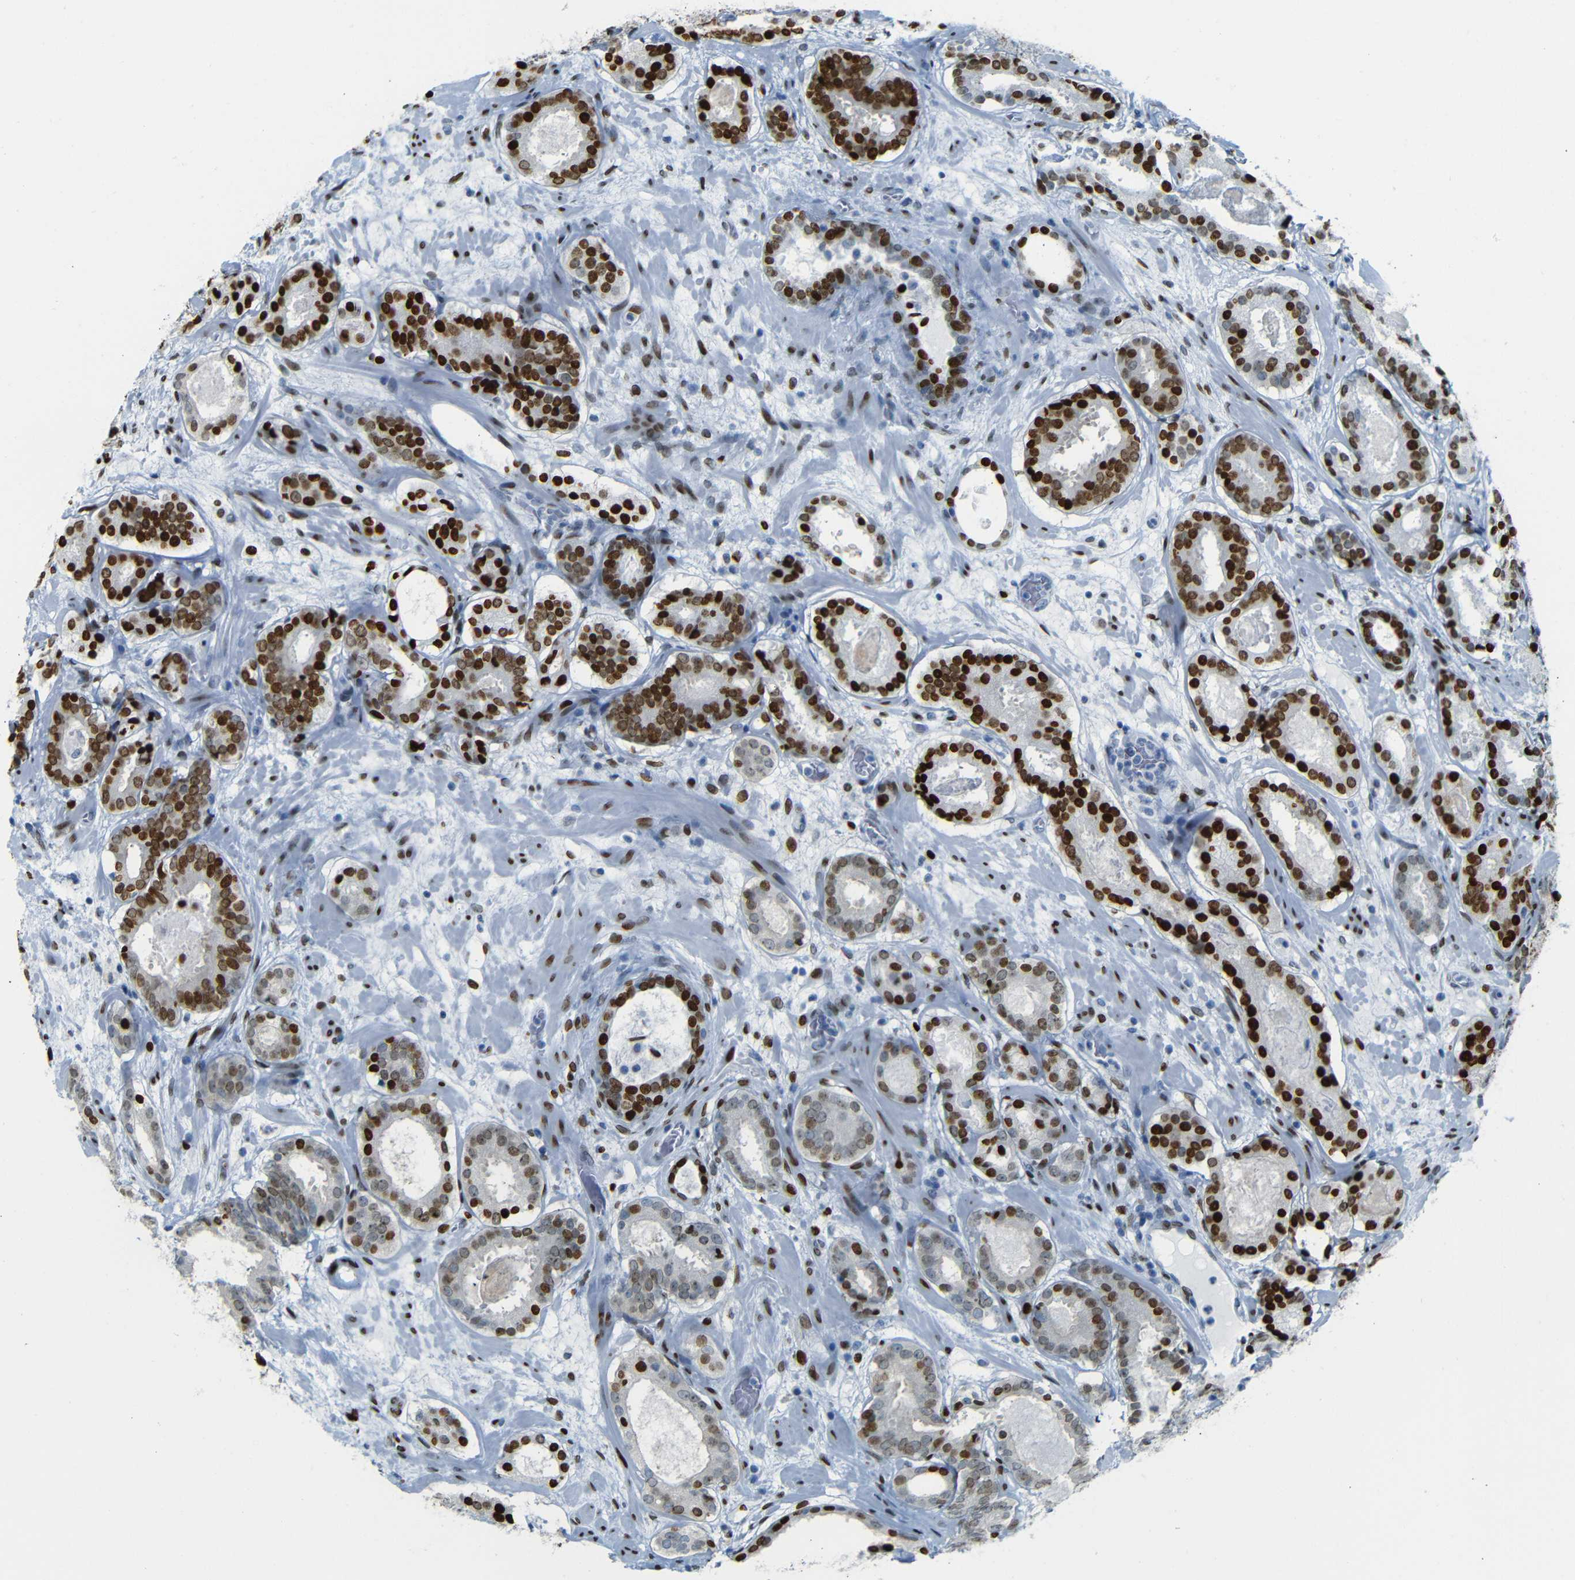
{"staining": {"intensity": "strong", "quantity": ">75%", "location": "nuclear"}, "tissue": "prostate cancer", "cell_type": "Tumor cells", "image_type": "cancer", "snomed": [{"axis": "morphology", "description": "Adenocarcinoma, Low grade"}, {"axis": "topography", "description": "Prostate"}], "caption": "Adenocarcinoma (low-grade) (prostate) tissue shows strong nuclear expression in about >75% of tumor cells The protein is shown in brown color, while the nuclei are stained blue.", "gene": "NPIPB15", "patient": {"sex": "male", "age": 69}}